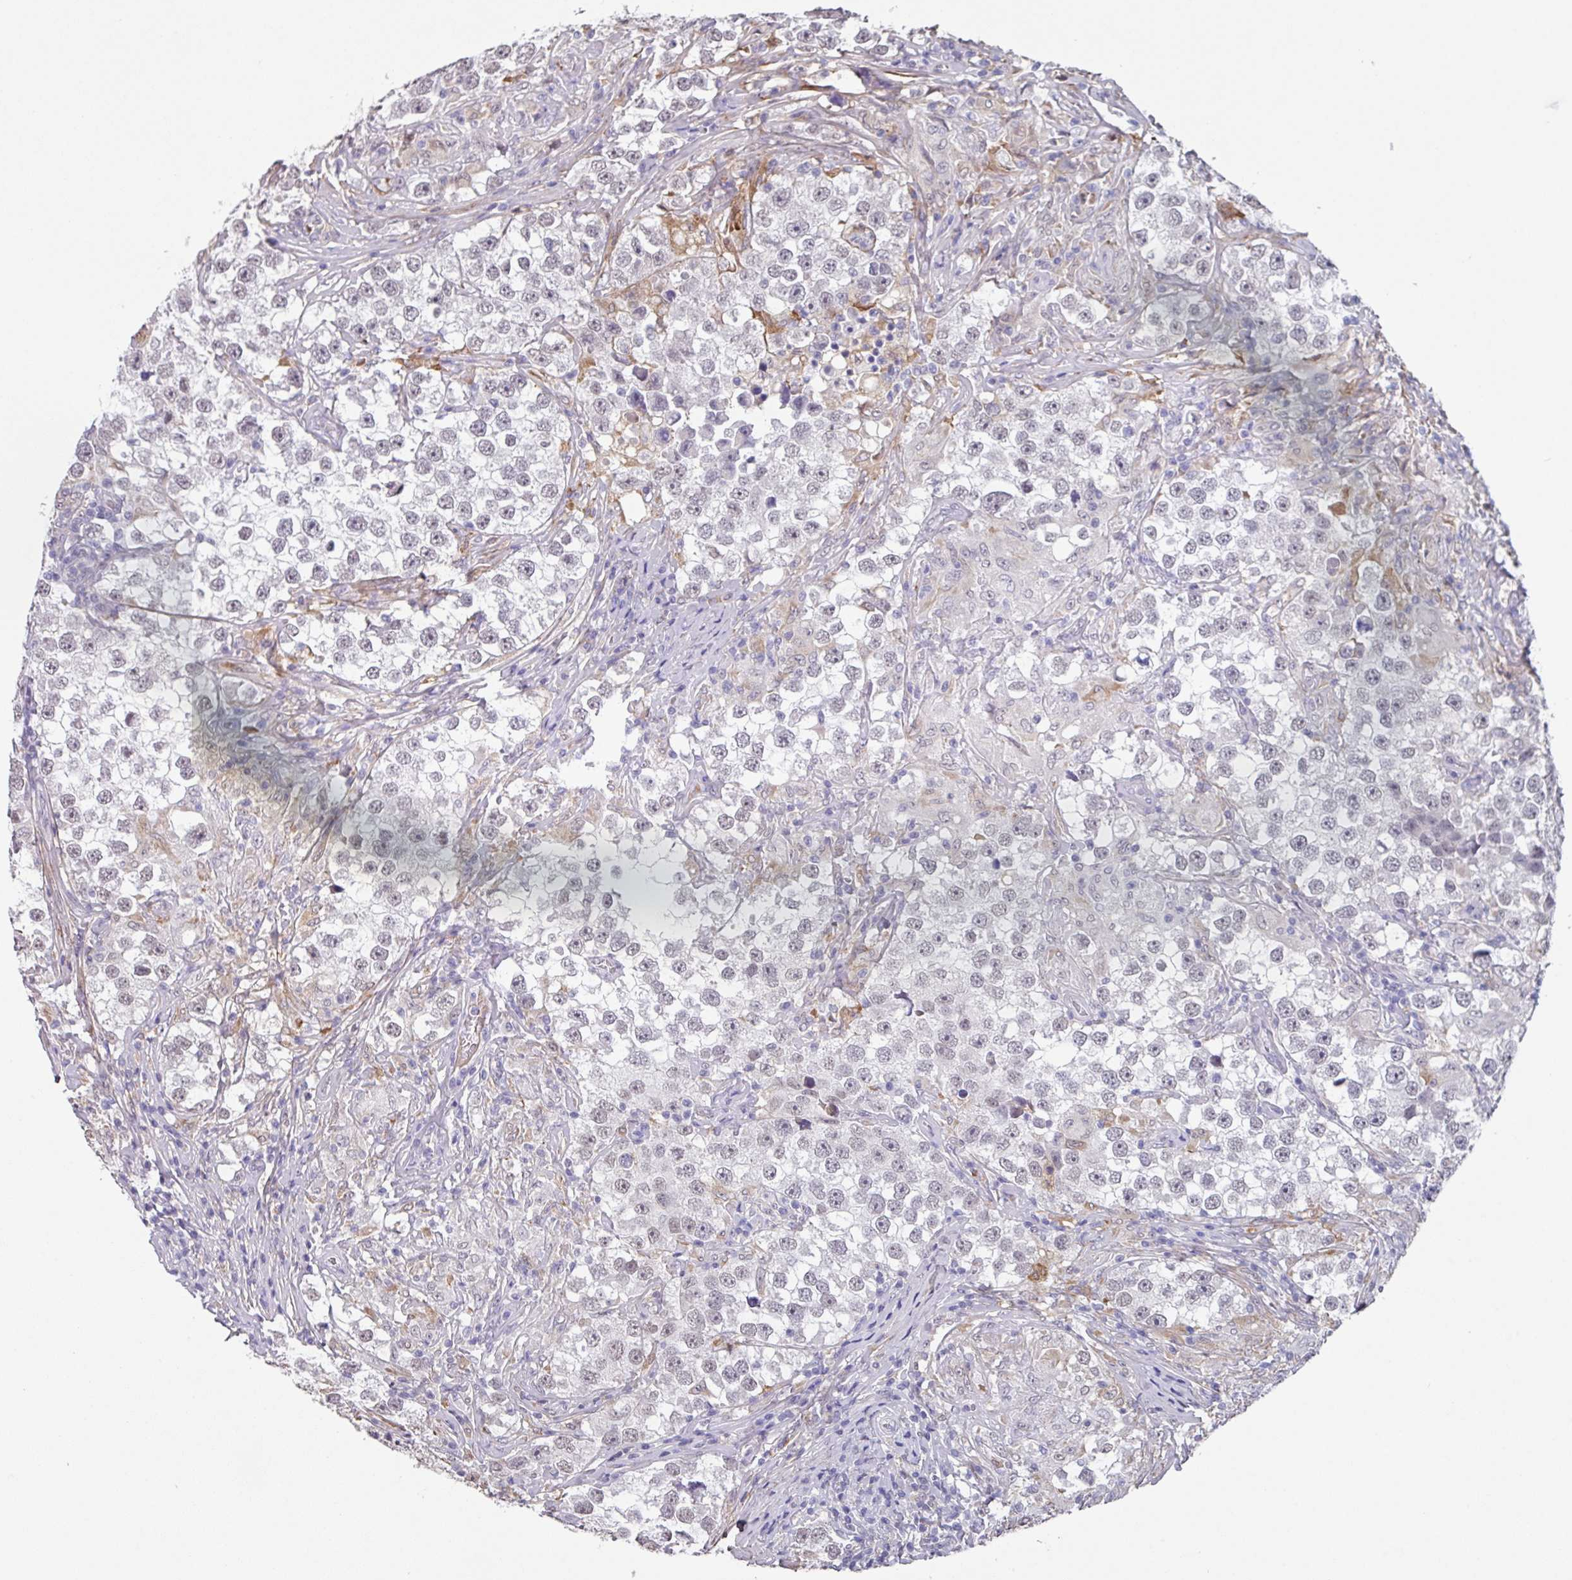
{"staining": {"intensity": "weak", "quantity": "<25%", "location": "nuclear"}, "tissue": "testis cancer", "cell_type": "Tumor cells", "image_type": "cancer", "snomed": [{"axis": "morphology", "description": "Seminoma, NOS"}, {"axis": "topography", "description": "Testis"}], "caption": "Micrograph shows no significant protein expression in tumor cells of testis cancer. Nuclei are stained in blue.", "gene": "C1QB", "patient": {"sex": "male", "age": 46}}